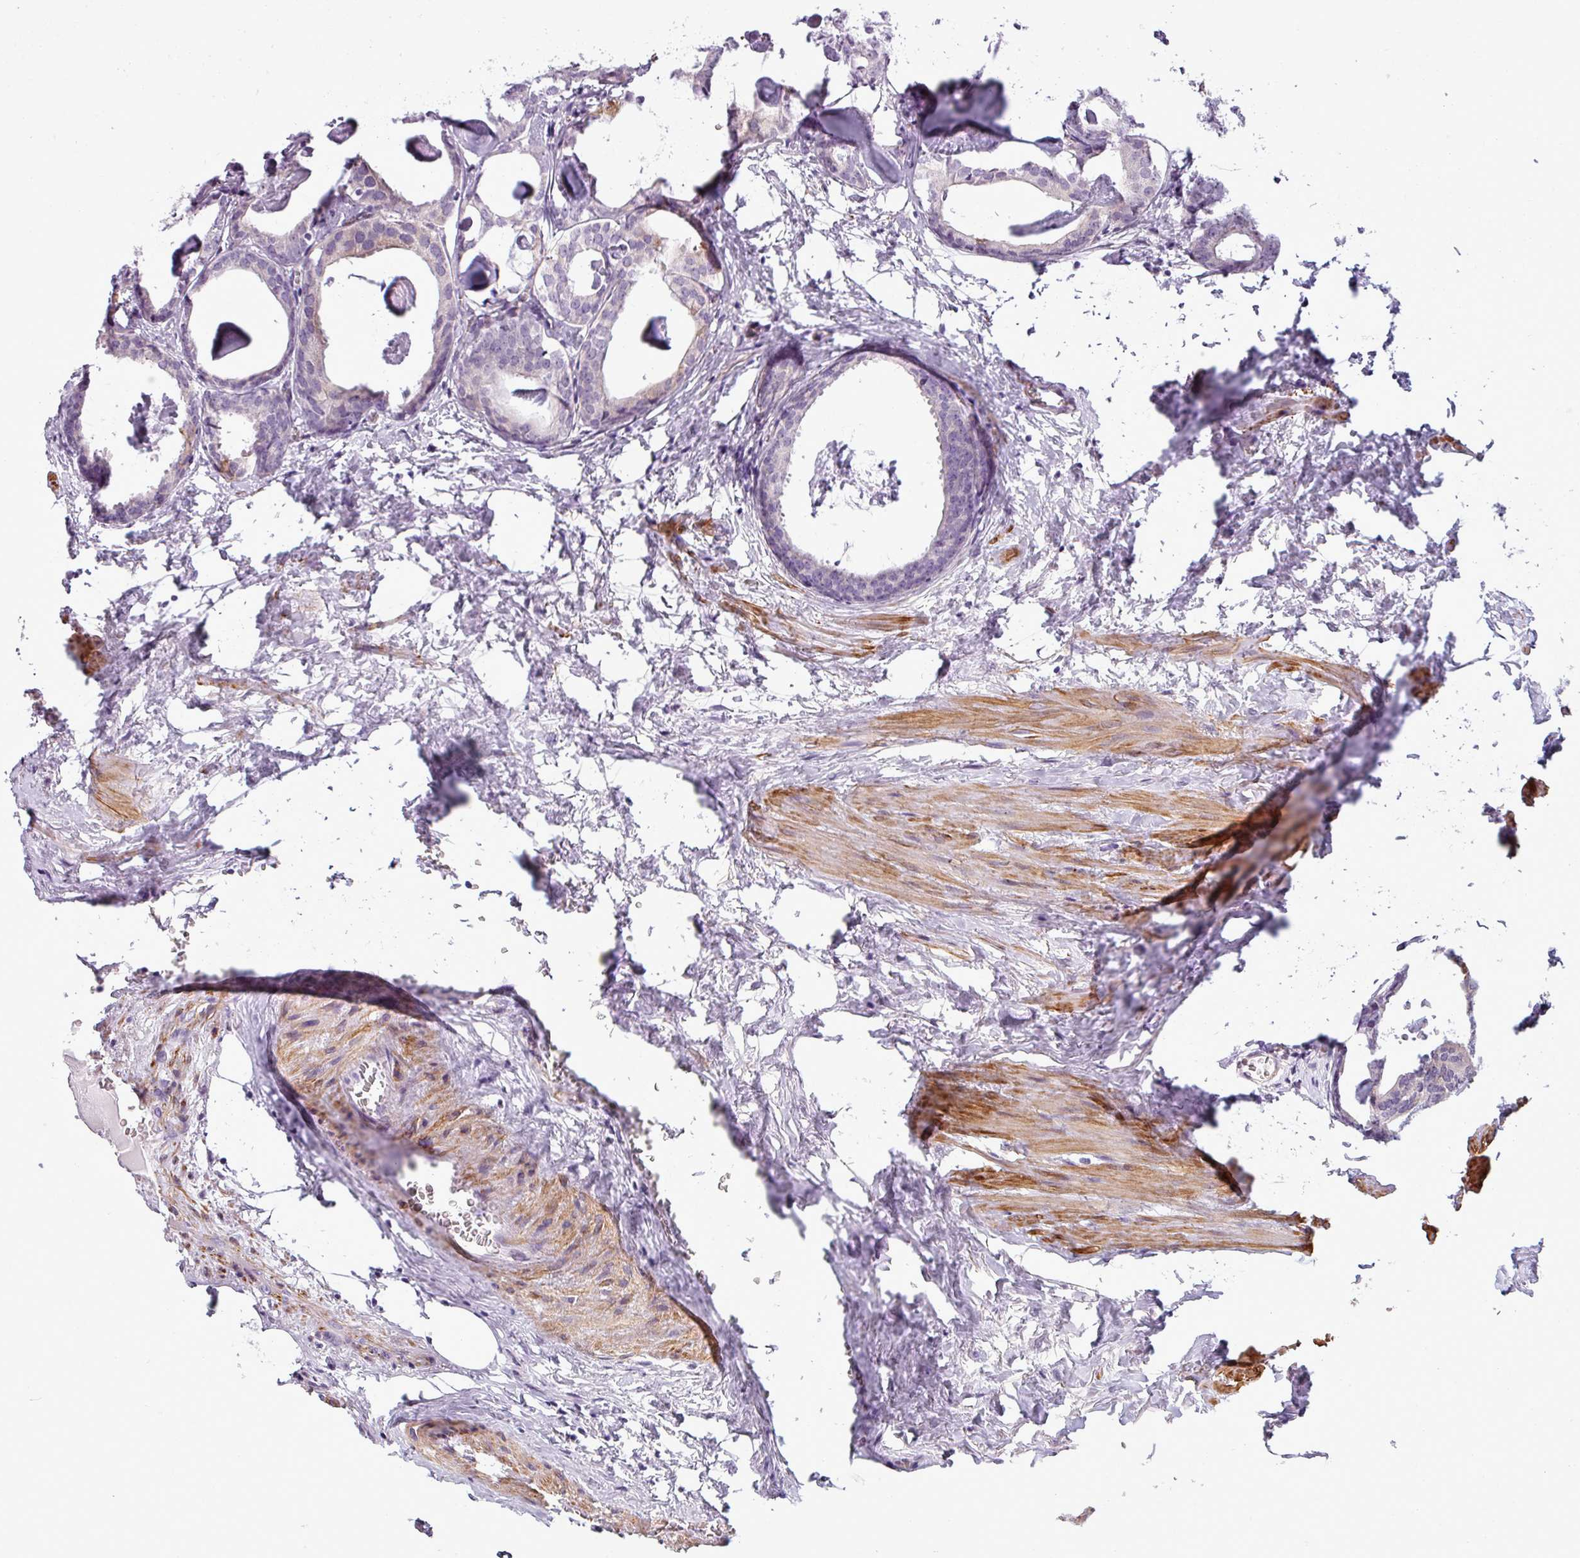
{"staining": {"intensity": "negative", "quantity": "none", "location": "none"}, "tissue": "prostate cancer", "cell_type": "Tumor cells", "image_type": "cancer", "snomed": [{"axis": "morphology", "description": "Adenocarcinoma, Low grade"}, {"axis": "topography", "description": "Prostate"}], "caption": "Immunohistochemistry (IHC) histopathology image of neoplastic tissue: prostate adenocarcinoma (low-grade) stained with DAB reveals no significant protein staining in tumor cells.", "gene": "ATP10A", "patient": {"sex": "male", "age": 71}}